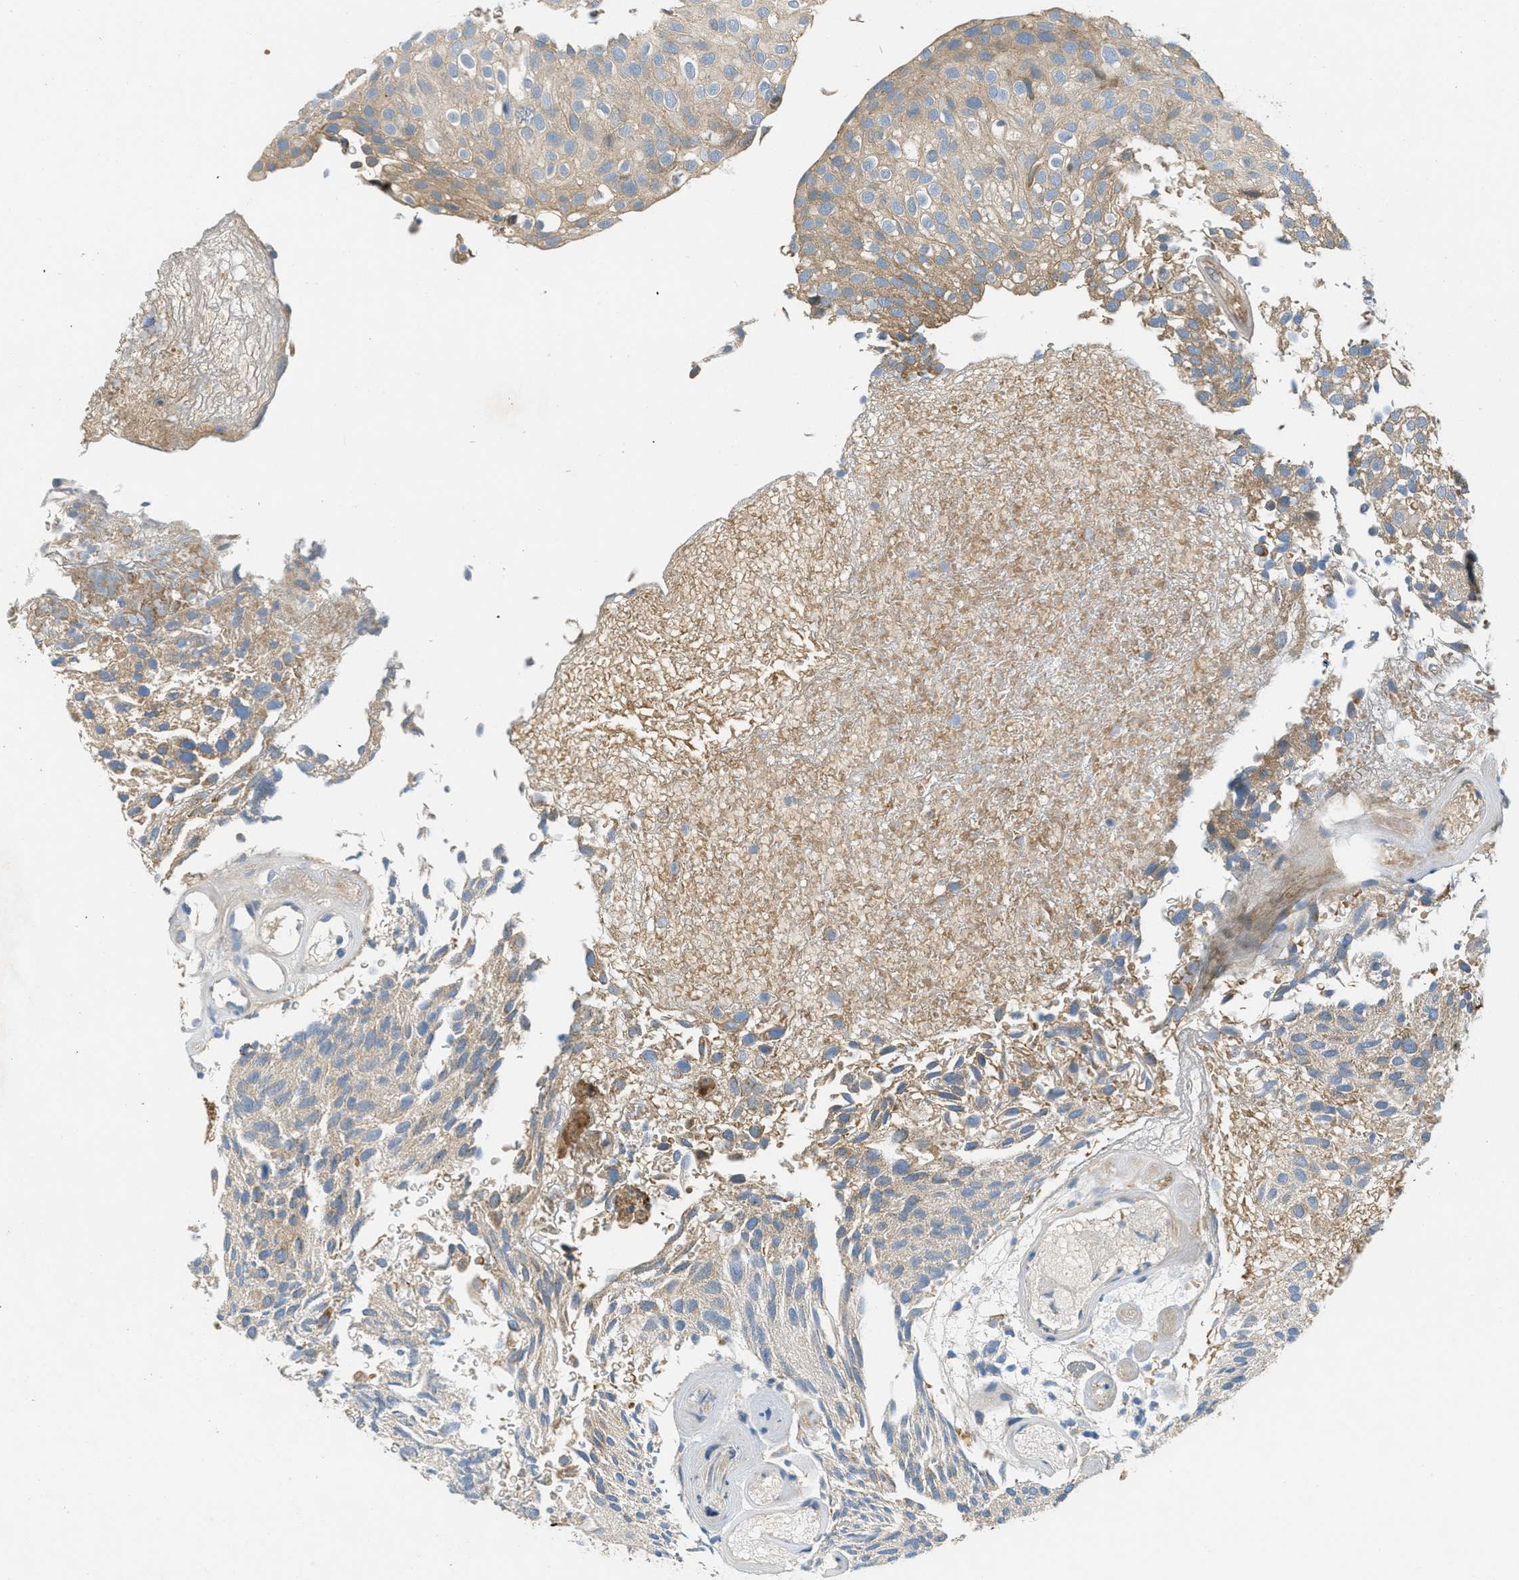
{"staining": {"intensity": "weak", "quantity": ">75%", "location": "cytoplasmic/membranous"}, "tissue": "urothelial cancer", "cell_type": "Tumor cells", "image_type": "cancer", "snomed": [{"axis": "morphology", "description": "Urothelial carcinoma, Low grade"}, {"axis": "topography", "description": "Urinary bladder"}], "caption": "Immunohistochemical staining of human low-grade urothelial carcinoma exhibits weak cytoplasmic/membranous protein staining in about >75% of tumor cells.", "gene": "ADCY6", "patient": {"sex": "male", "age": 78}}